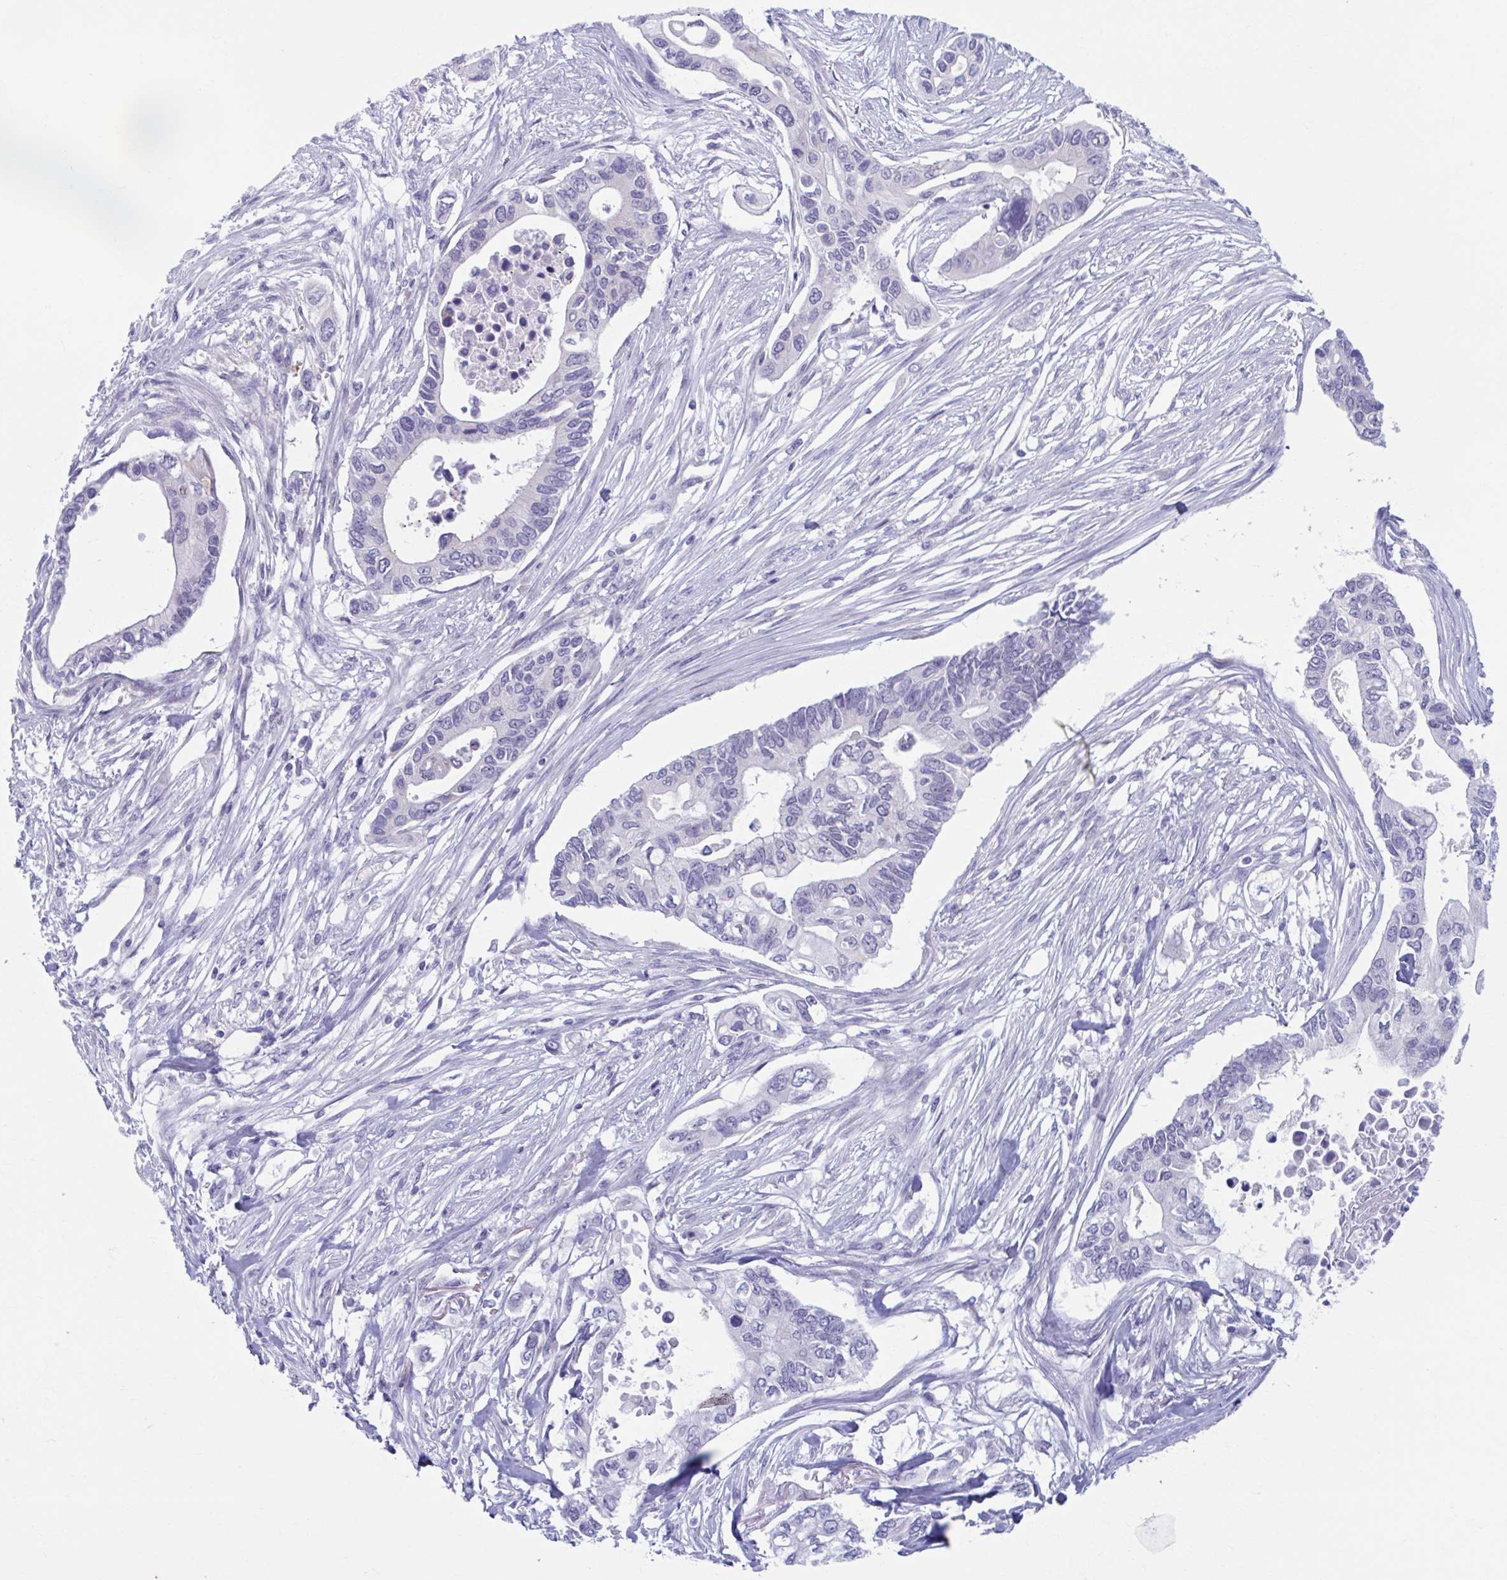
{"staining": {"intensity": "negative", "quantity": "none", "location": "none"}, "tissue": "pancreatic cancer", "cell_type": "Tumor cells", "image_type": "cancer", "snomed": [{"axis": "morphology", "description": "Adenocarcinoma, NOS"}, {"axis": "topography", "description": "Pancreas"}], "caption": "An IHC photomicrograph of pancreatic cancer is shown. There is no staining in tumor cells of pancreatic cancer.", "gene": "CCDC105", "patient": {"sex": "female", "age": 63}}